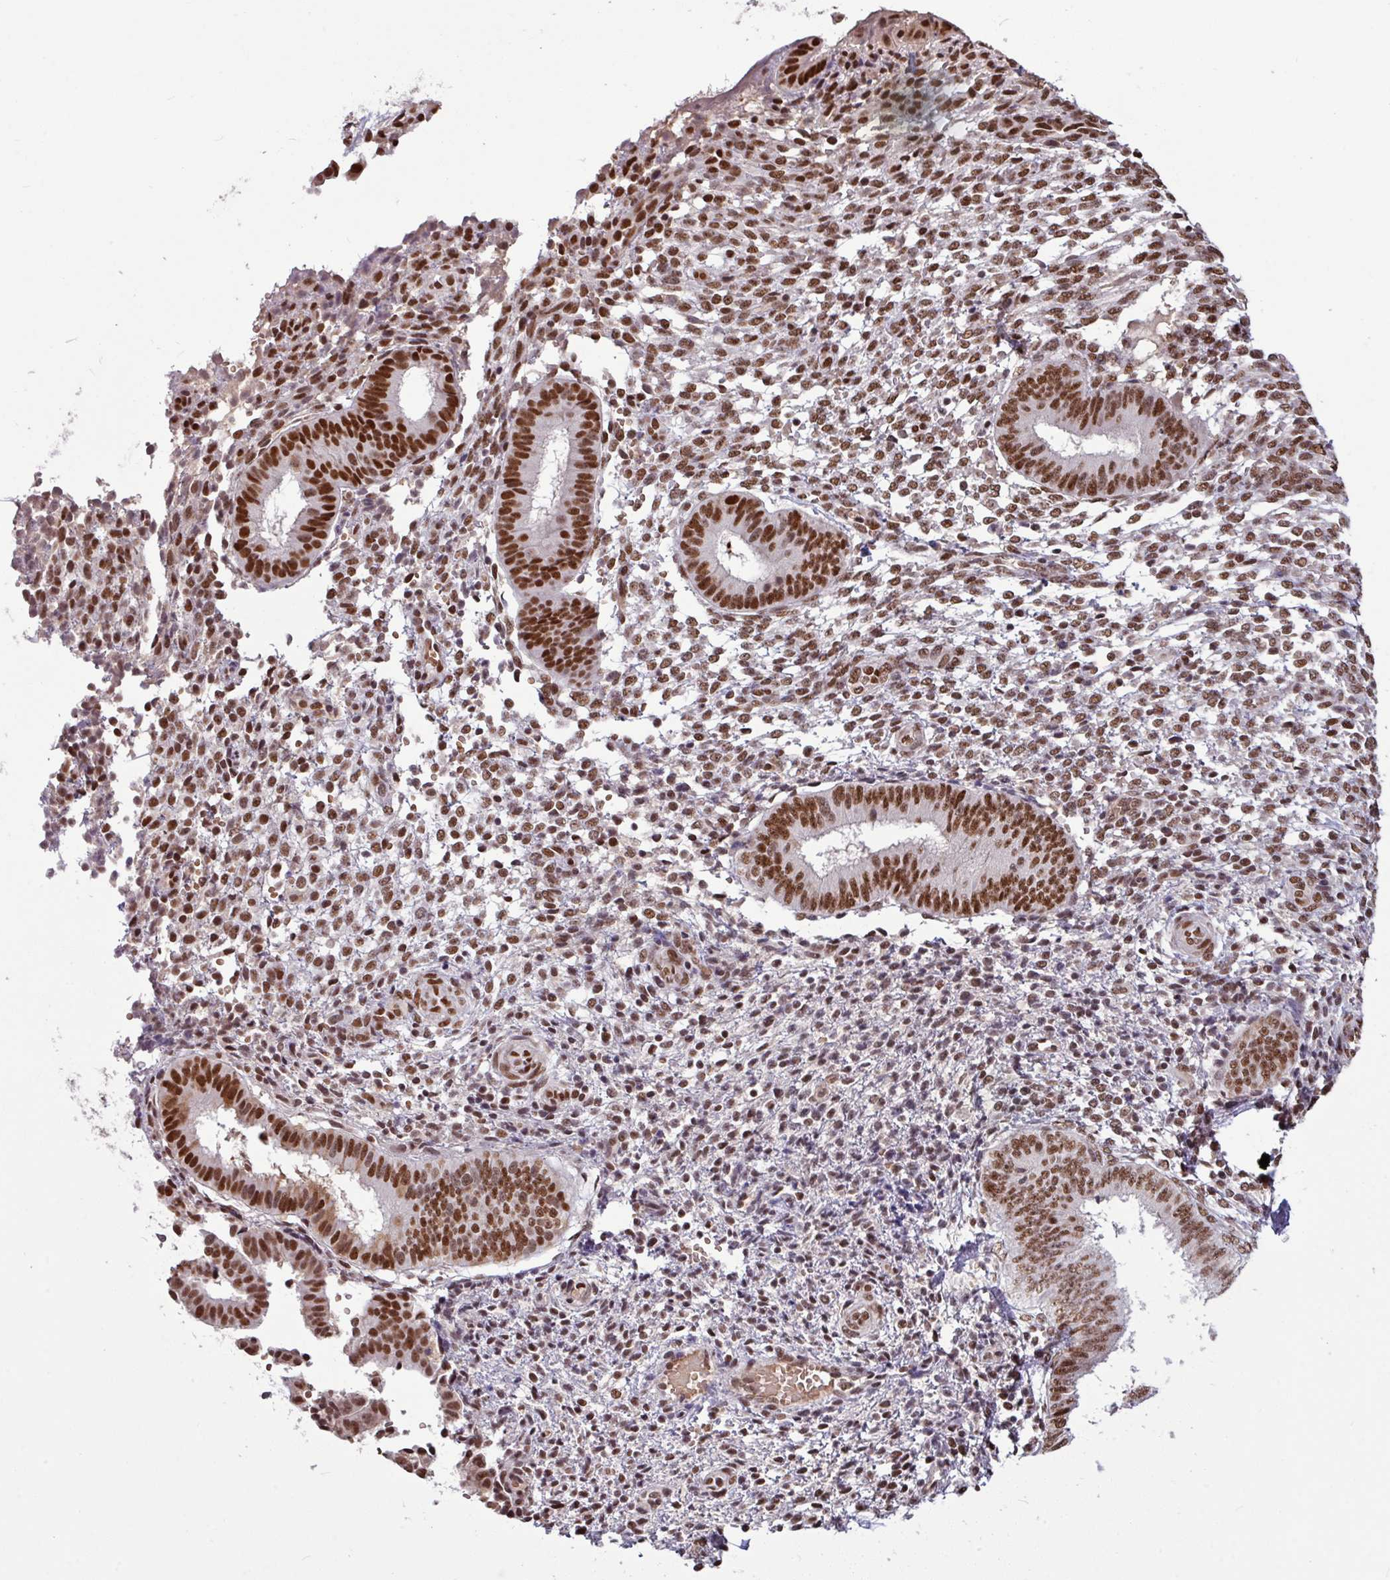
{"staining": {"intensity": "moderate", "quantity": "25%-75%", "location": "nuclear"}, "tissue": "endometrium", "cell_type": "Cells in endometrial stroma", "image_type": "normal", "snomed": [{"axis": "morphology", "description": "Normal tissue, NOS"}, {"axis": "topography", "description": "Endometrium"}], "caption": "This histopathology image exhibits IHC staining of normal human endometrium, with medium moderate nuclear positivity in approximately 25%-75% of cells in endometrial stroma.", "gene": "TDG", "patient": {"sex": "female", "age": 49}}